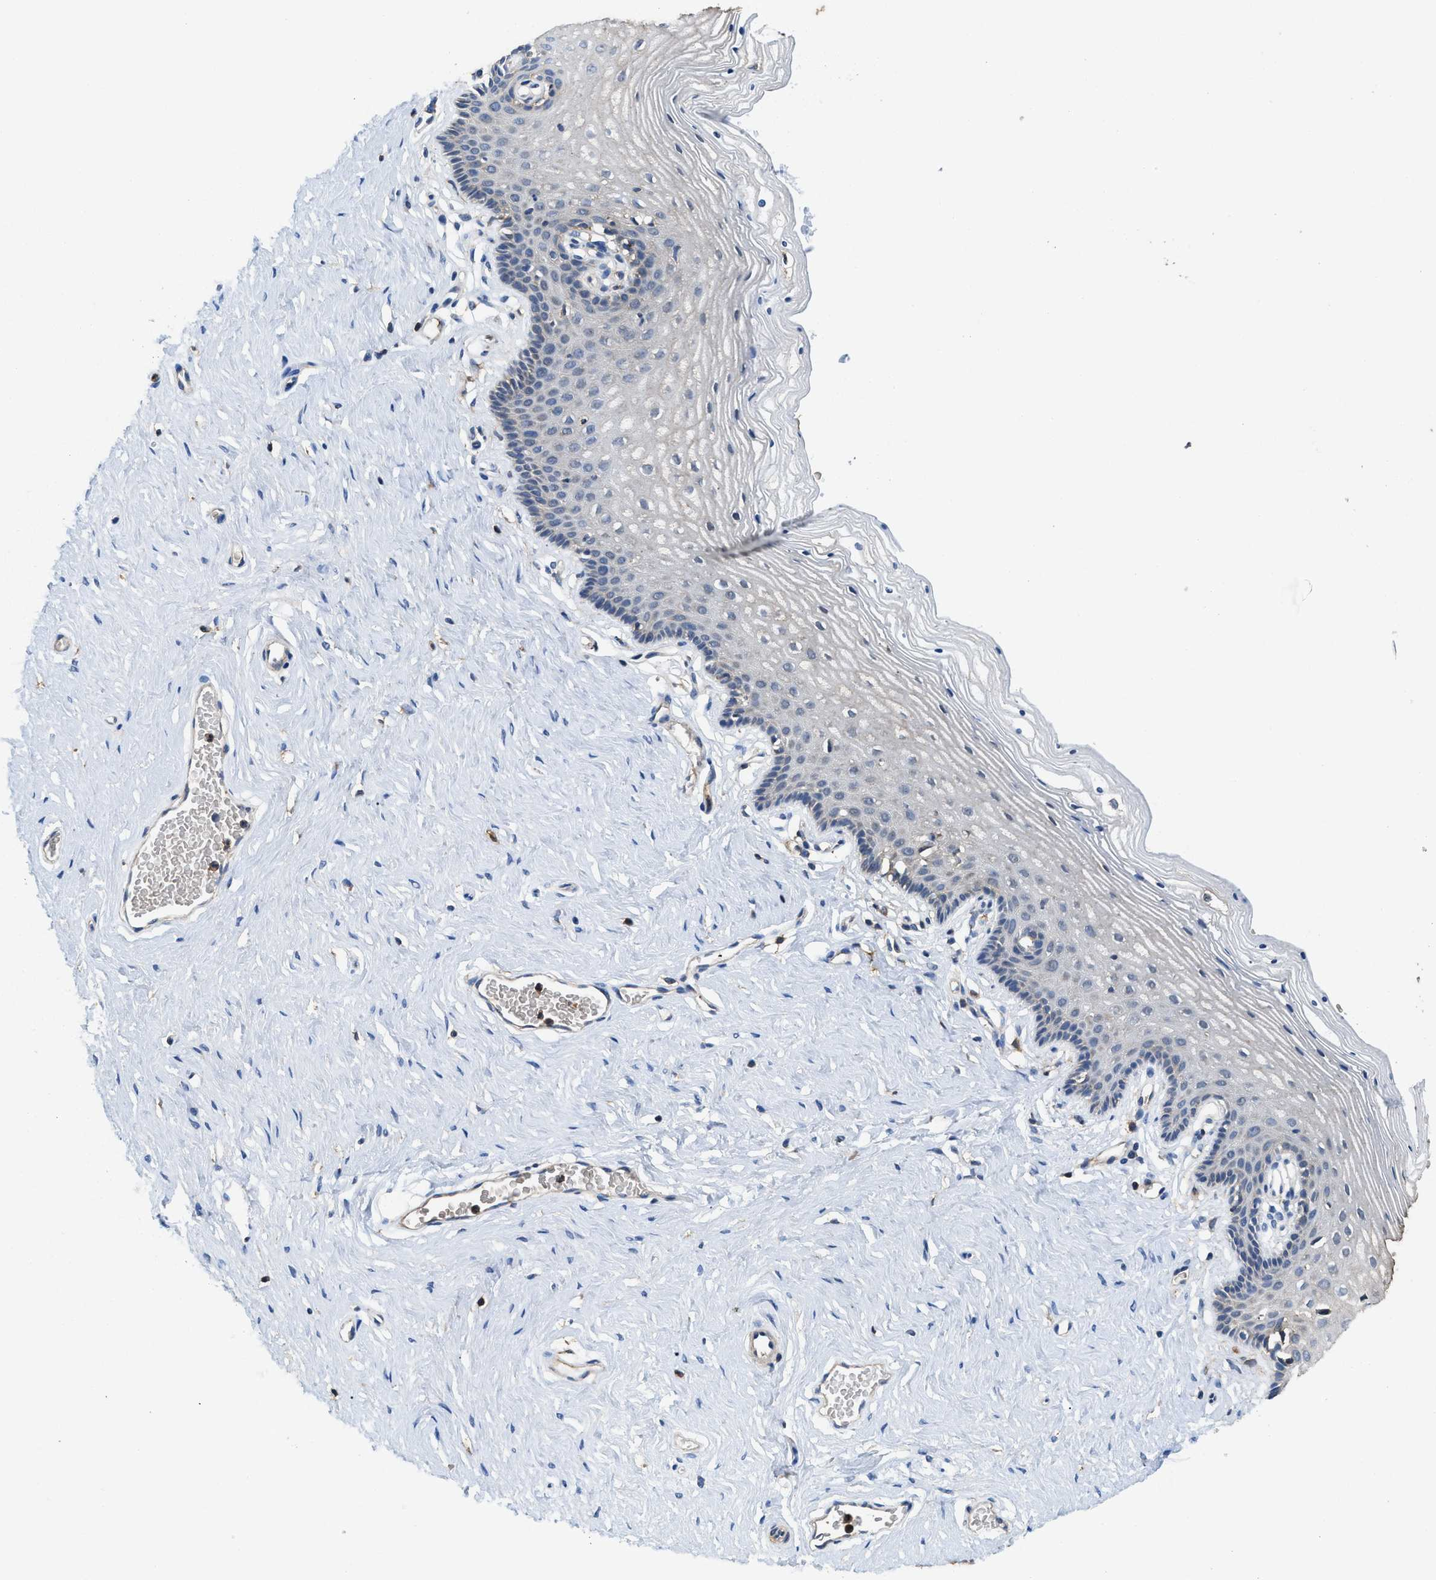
{"staining": {"intensity": "negative", "quantity": "none", "location": "none"}, "tissue": "vagina", "cell_type": "Squamous epithelial cells", "image_type": "normal", "snomed": [{"axis": "morphology", "description": "Normal tissue, NOS"}, {"axis": "topography", "description": "Vagina"}], "caption": "An immunohistochemistry histopathology image of benign vagina is shown. There is no staining in squamous epithelial cells of vagina. (DAB (3,3'-diaminobenzidine) immunohistochemistry (IHC) visualized using brightfield microscopy, high magnification).", "gene": "LINGO2", "patient": {"sex": "female", "age": 32}}